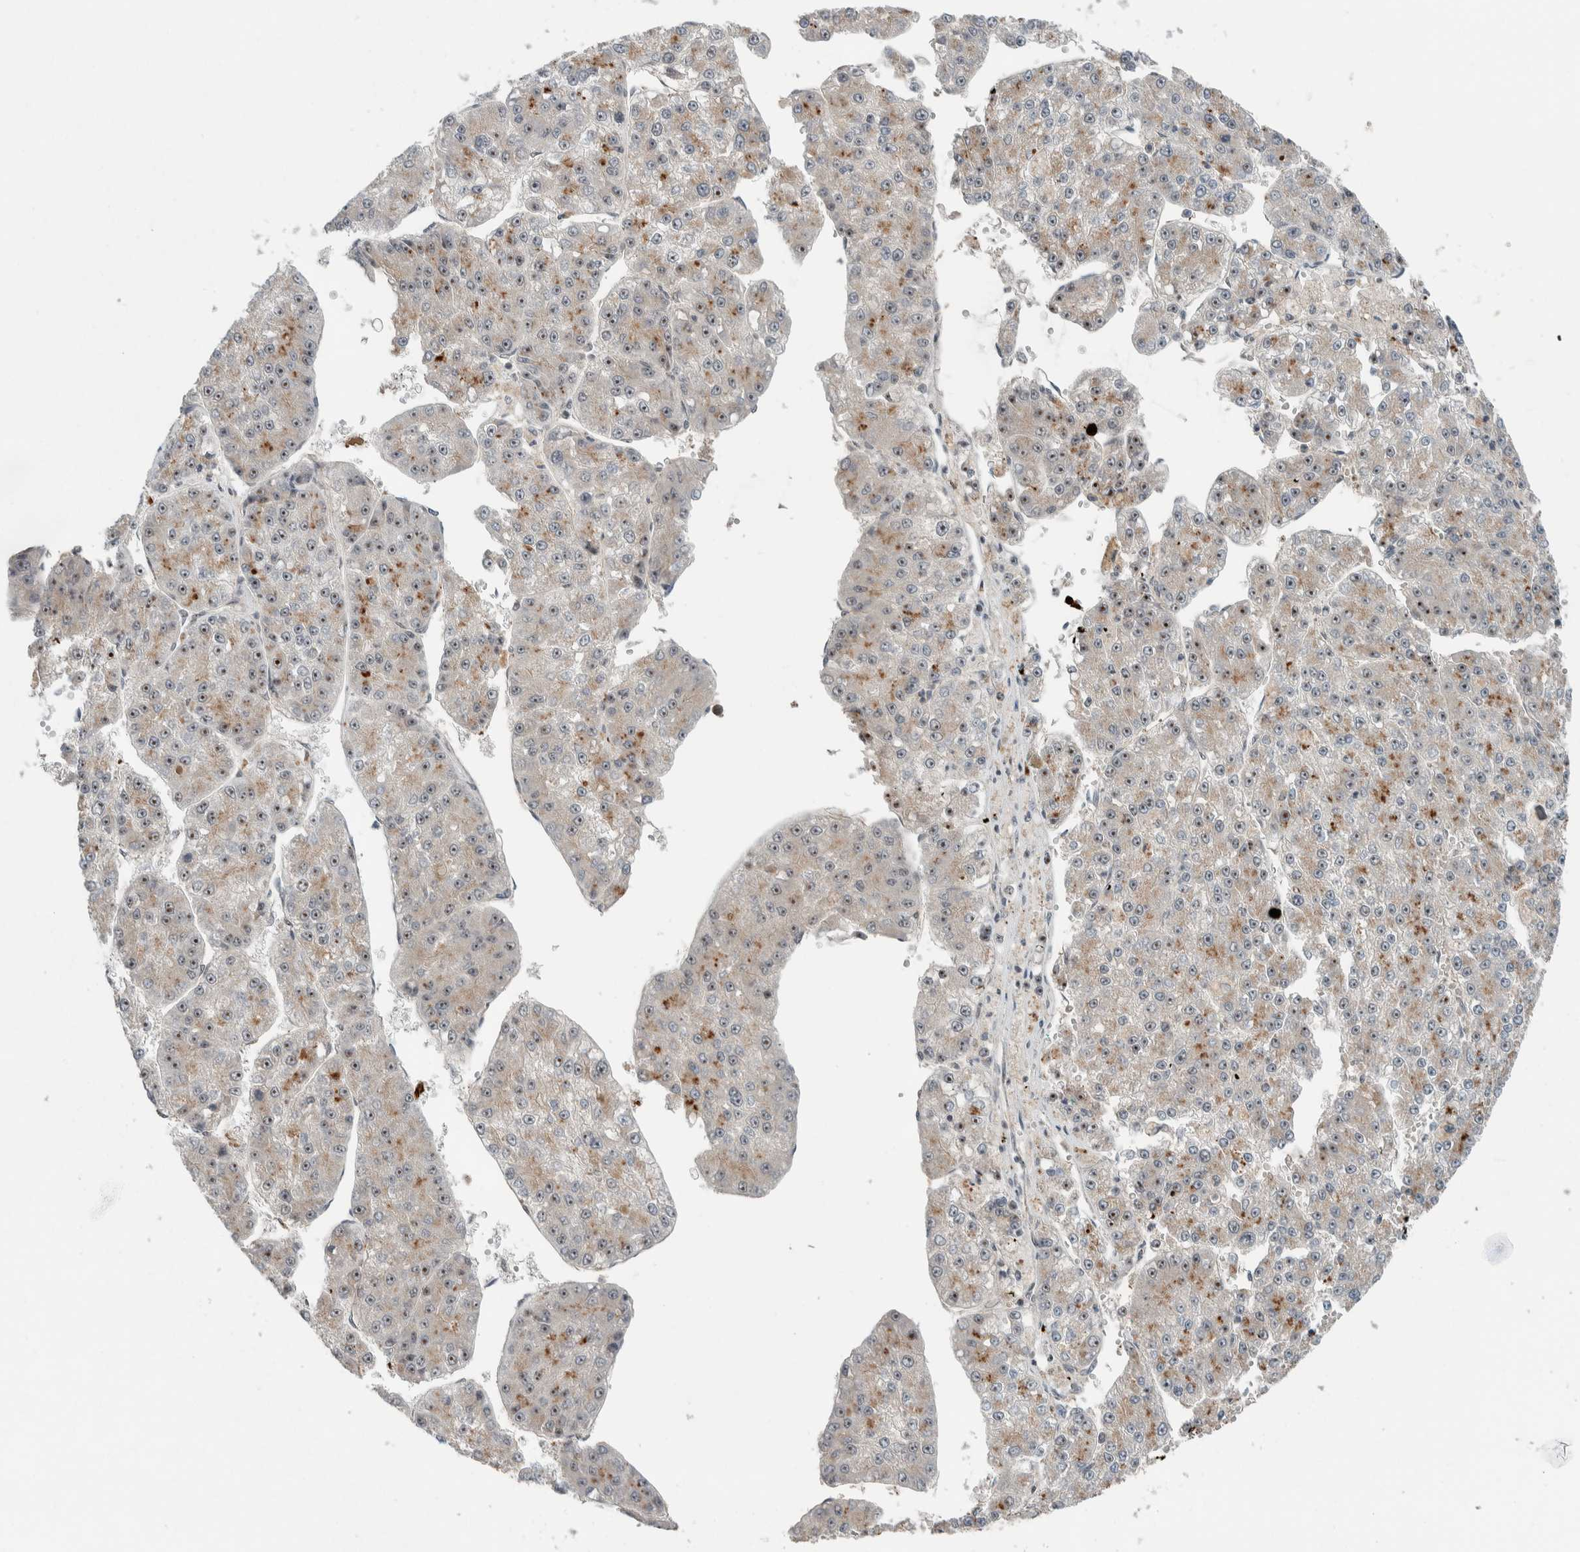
{"staining": {"intensity": "moderate", "quantity": ">75%", "location": "cytoplasmic/membranous,nuclear"}, "tissue": "liver cancer", "cell_type": "Tumor cells", "image_type": "cancer", "snomed": [{"axis": "morphology", "description": "Carcinoma, Hepatocellular, NOS"}, {"axis": "topography", "description": "Liver"}], "caption": "IHC histopathology image of neoplastic tissue: liver cancer stained using IHC reveals medium levels of moderate protein expression localized specifically in the cytoplasmic/membranous and nuclear of tumor cells, appearing as a cytoplasmic/membranous and nuclear brown color.", "gene": "ZFP91", "patient": {"sex": "female", "age": 73}}